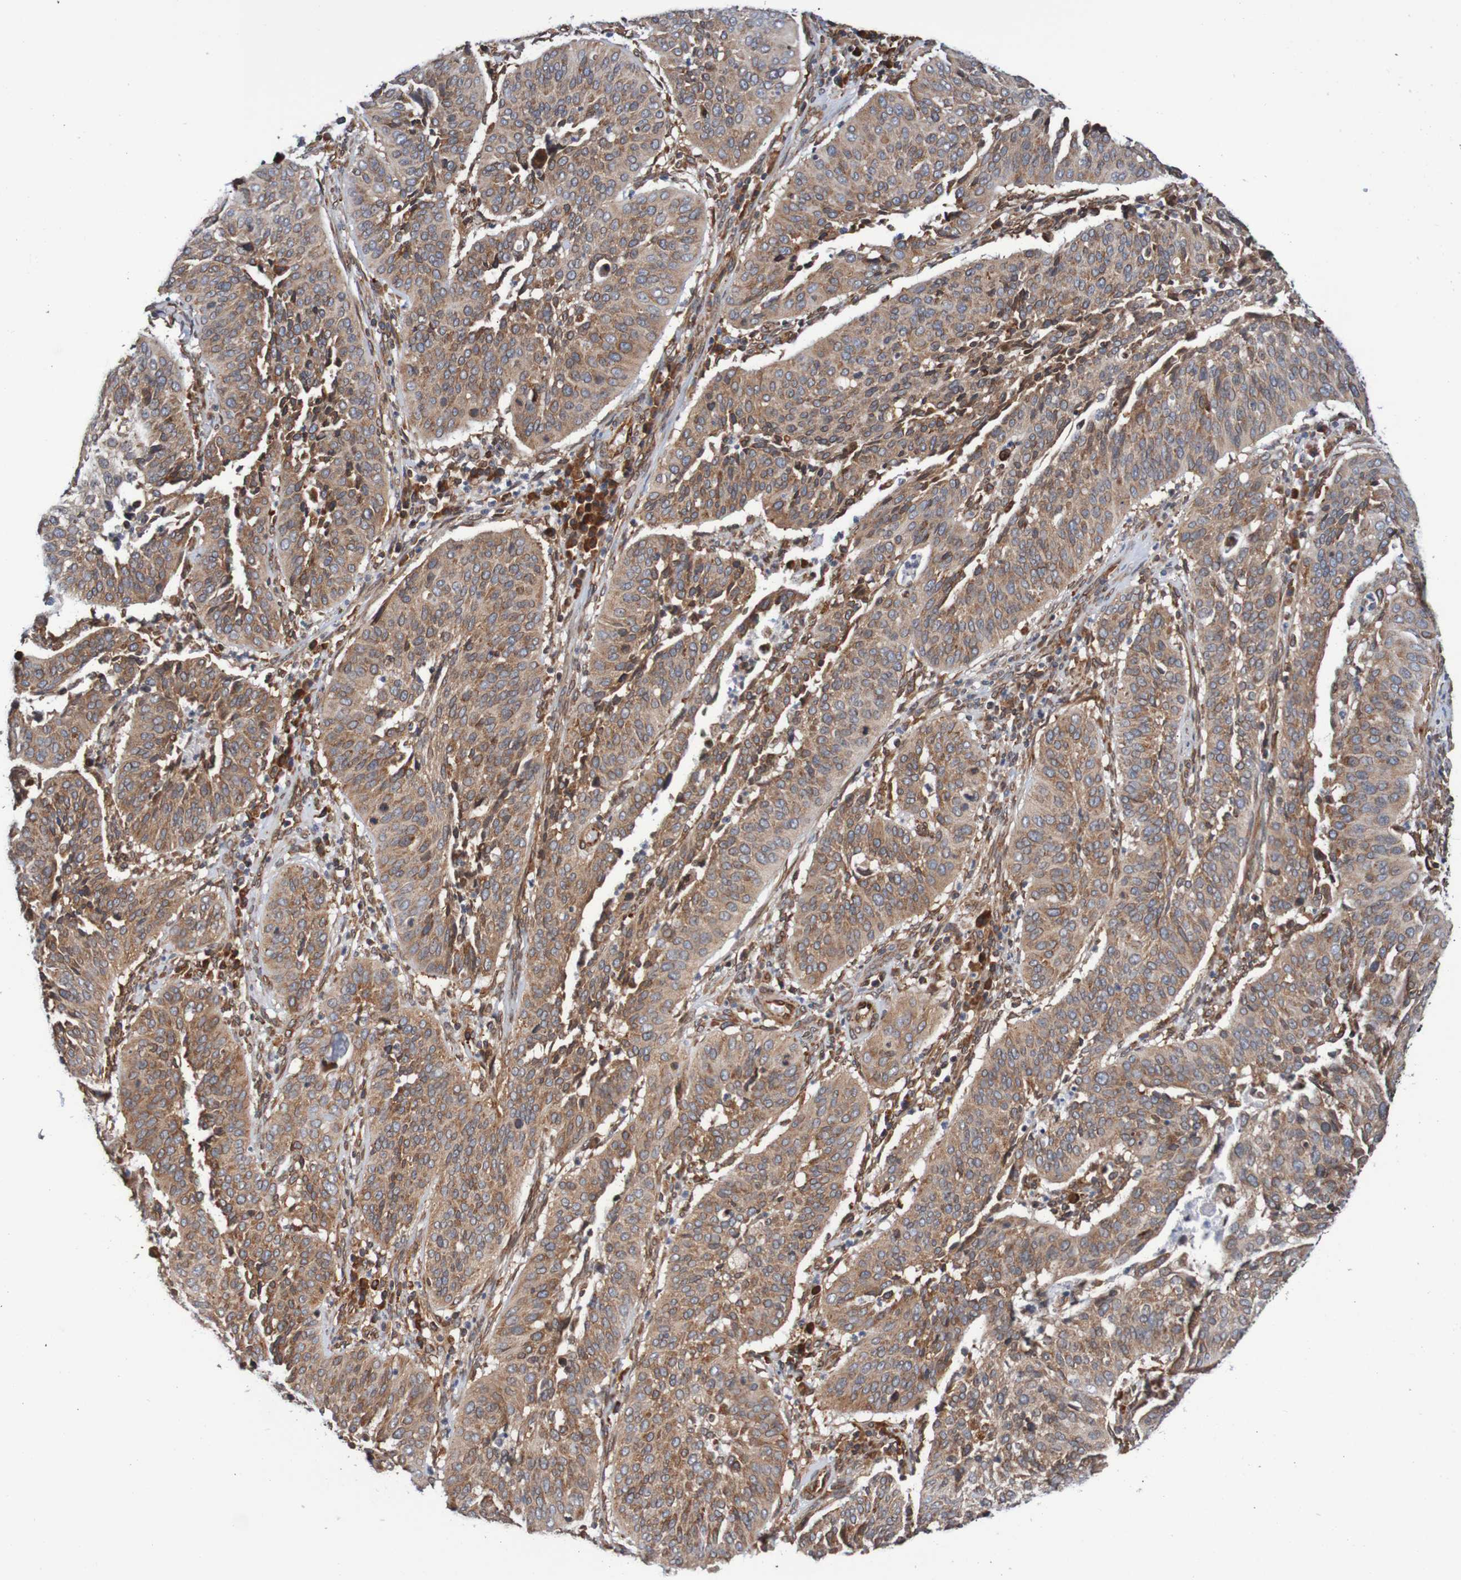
{"staining": {"intensity": "moderate", "quantity": ">75%", "location": "cytoplasmic/membranous"}, "tissue": "cervical cancer", "cell_type": "Tumor cells", "image_type": "cancer", "snomed": [{"axis": "morphology", "description": "Normal tissue, NOS"}, {"axis": "morphology", "description": "Squamous cell carcinoma, NOS"}, {"axis": "topography", "description": "Cervix"}], "caption": "Tumor cells demonstrate moderate cytoplasmic/membranous staining in approximately >75% of cells in cervical squamous cell carcinoma.", "gene": "TMEM109", "patient": {"sex": "female", "age": 39}}